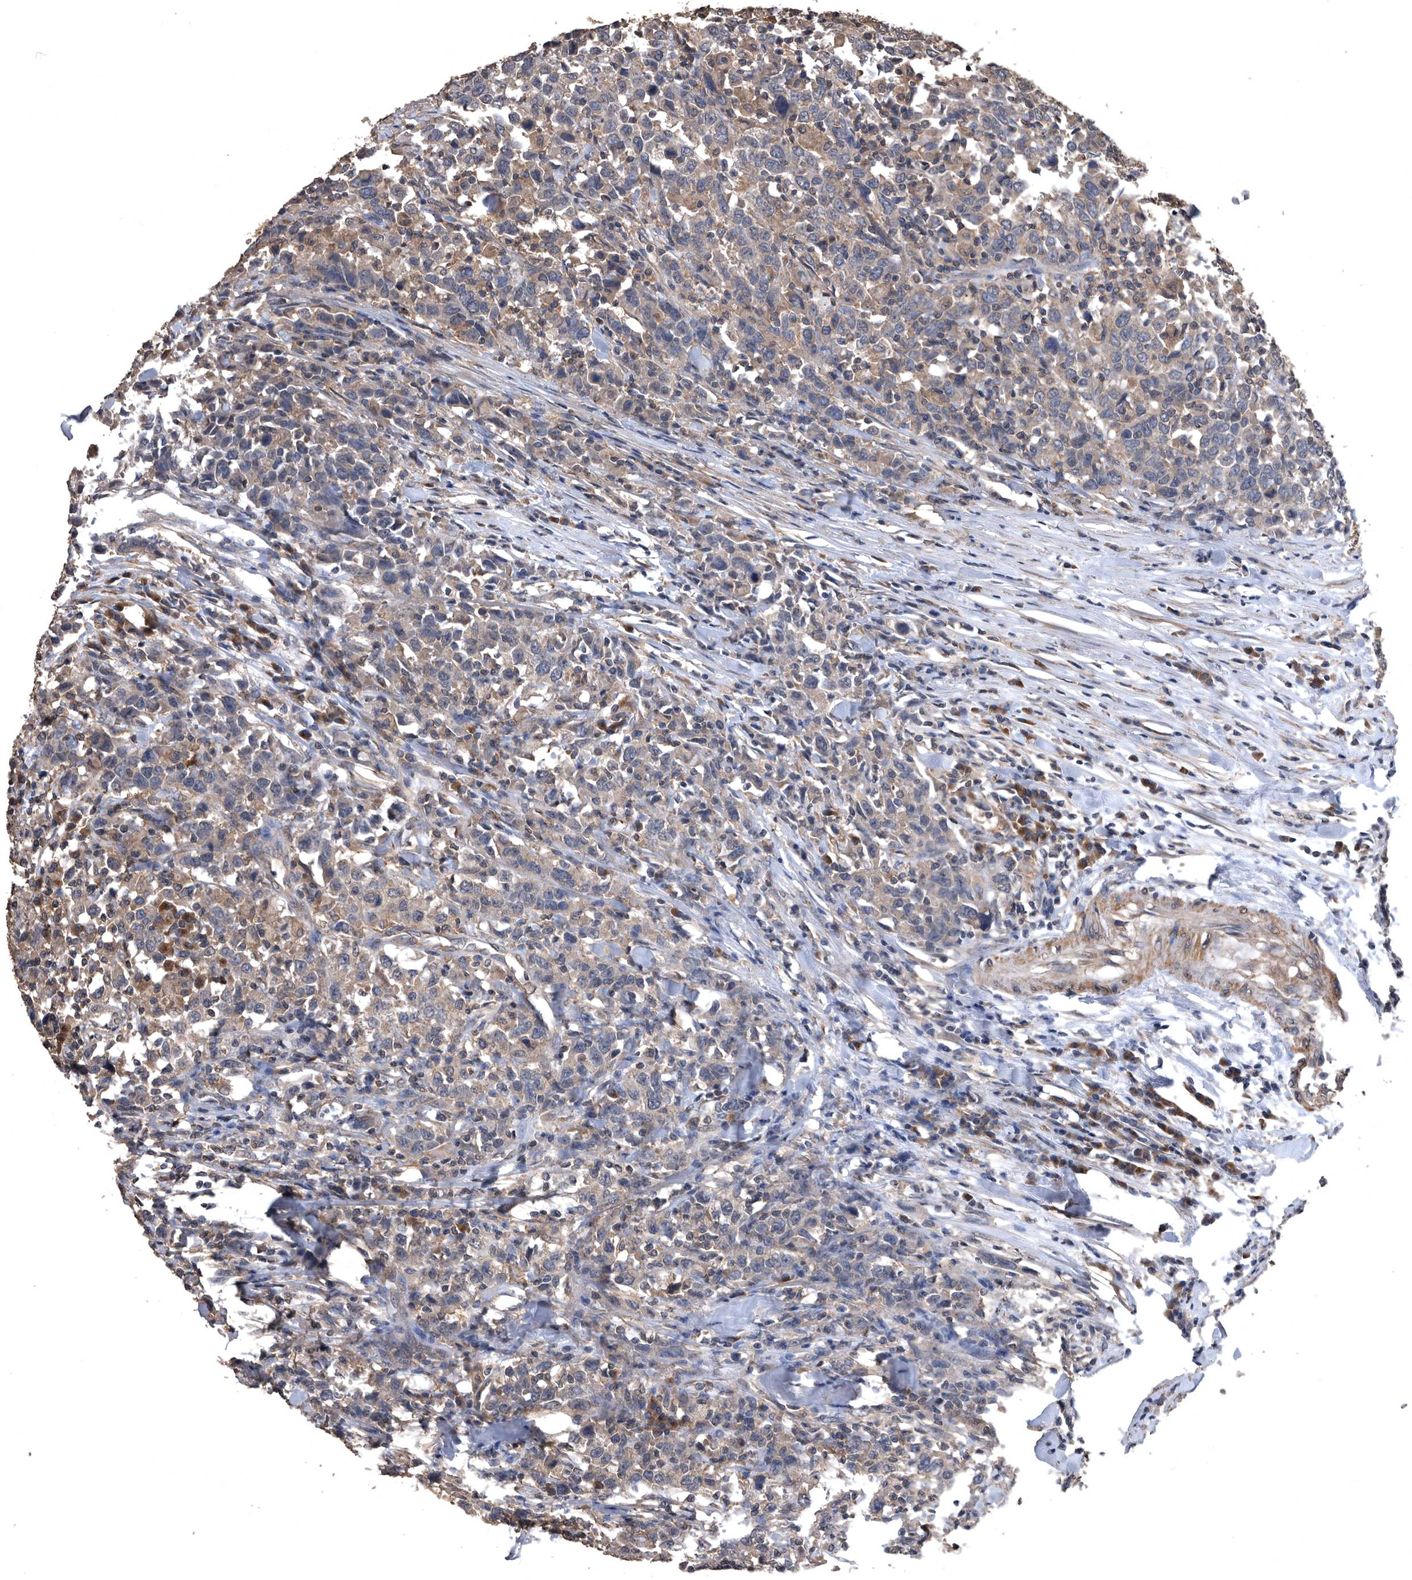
{"staining": {"intensity": "weak", "quantity": "25%-75%", "location": "cytoplasmic/membranous"}, "tissue": "urothelial cancer", "cell_type": "Tumor cells", "image_type": "cancer", "snomed": [{"axis": "morphology", "description": "Urothelial carcinoma, High grade"}, {"axis": "topography", "description": "Urinary bladder"}], "caption": "High-magnification brightfield microscopy of urothelial cancer stained with DAB (3,3'-diaminobenzidine) (brown) and counterstained with hematoxylin (blue). tumor cells exhibit weak cytoplasmic/membranous expression is identified in approximately25%-75% of cells.", "gene": "NRBP1", "patient": {"sex": "male", "age": 61}}